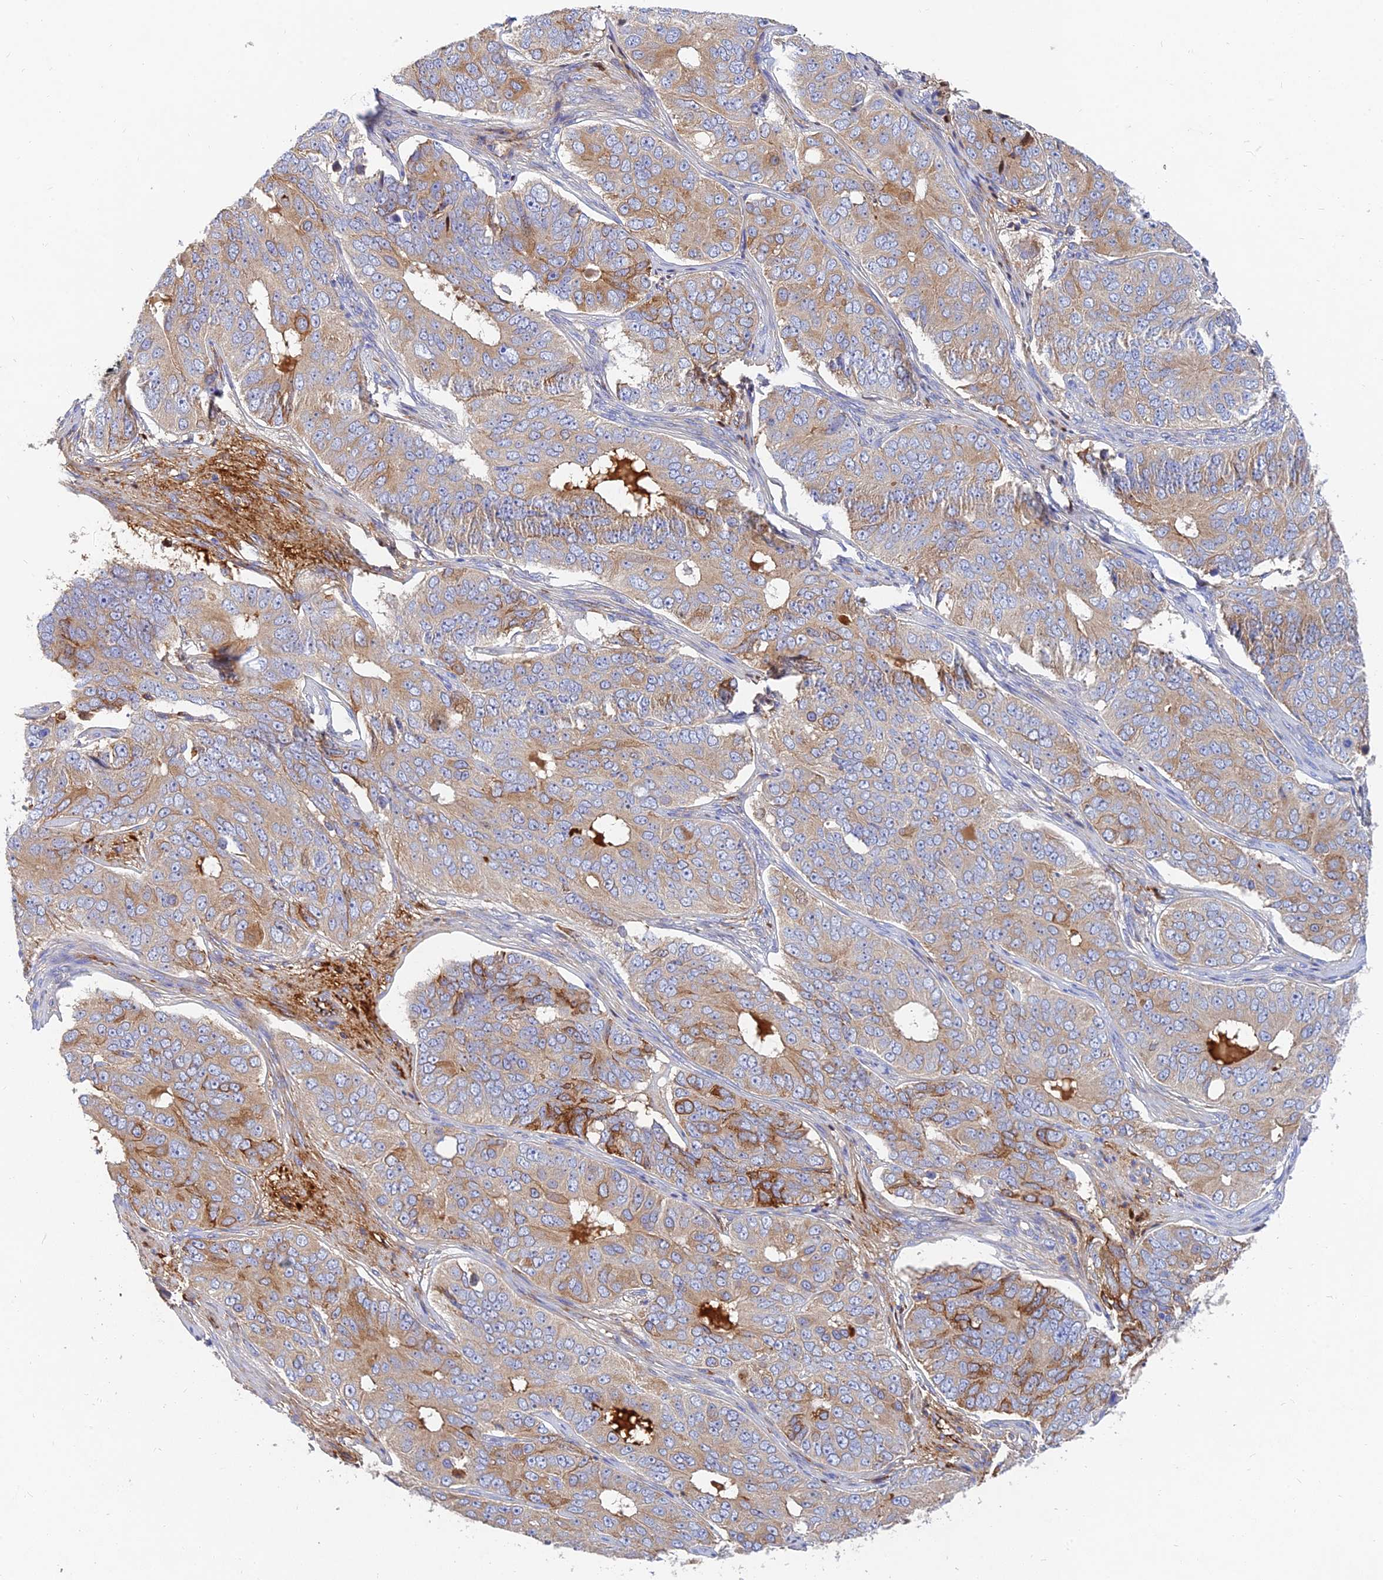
{"staining": {"intensity": "moderate", "quantity": "25%-75%", "location": "cytoplasmic/membranous"}, "tissue": "ovarian cancer", "cell_type": "Tumor cells", "image_type": "cancer", "snomed": [{"axis": "morphology", "description": "Carcinoma, endometroid"}, {"axis": "topography", "description": "Ovary"}], "caption": "Protein expression by immunohistochemistry demonstrates moderate cytoplasmic/membranous positivity in approximately 25%-75% of tumor cells in endometroid carcinoma (ovarian).", "gene": "MROH1", "patient": {"sex": "female", "age": 51}}